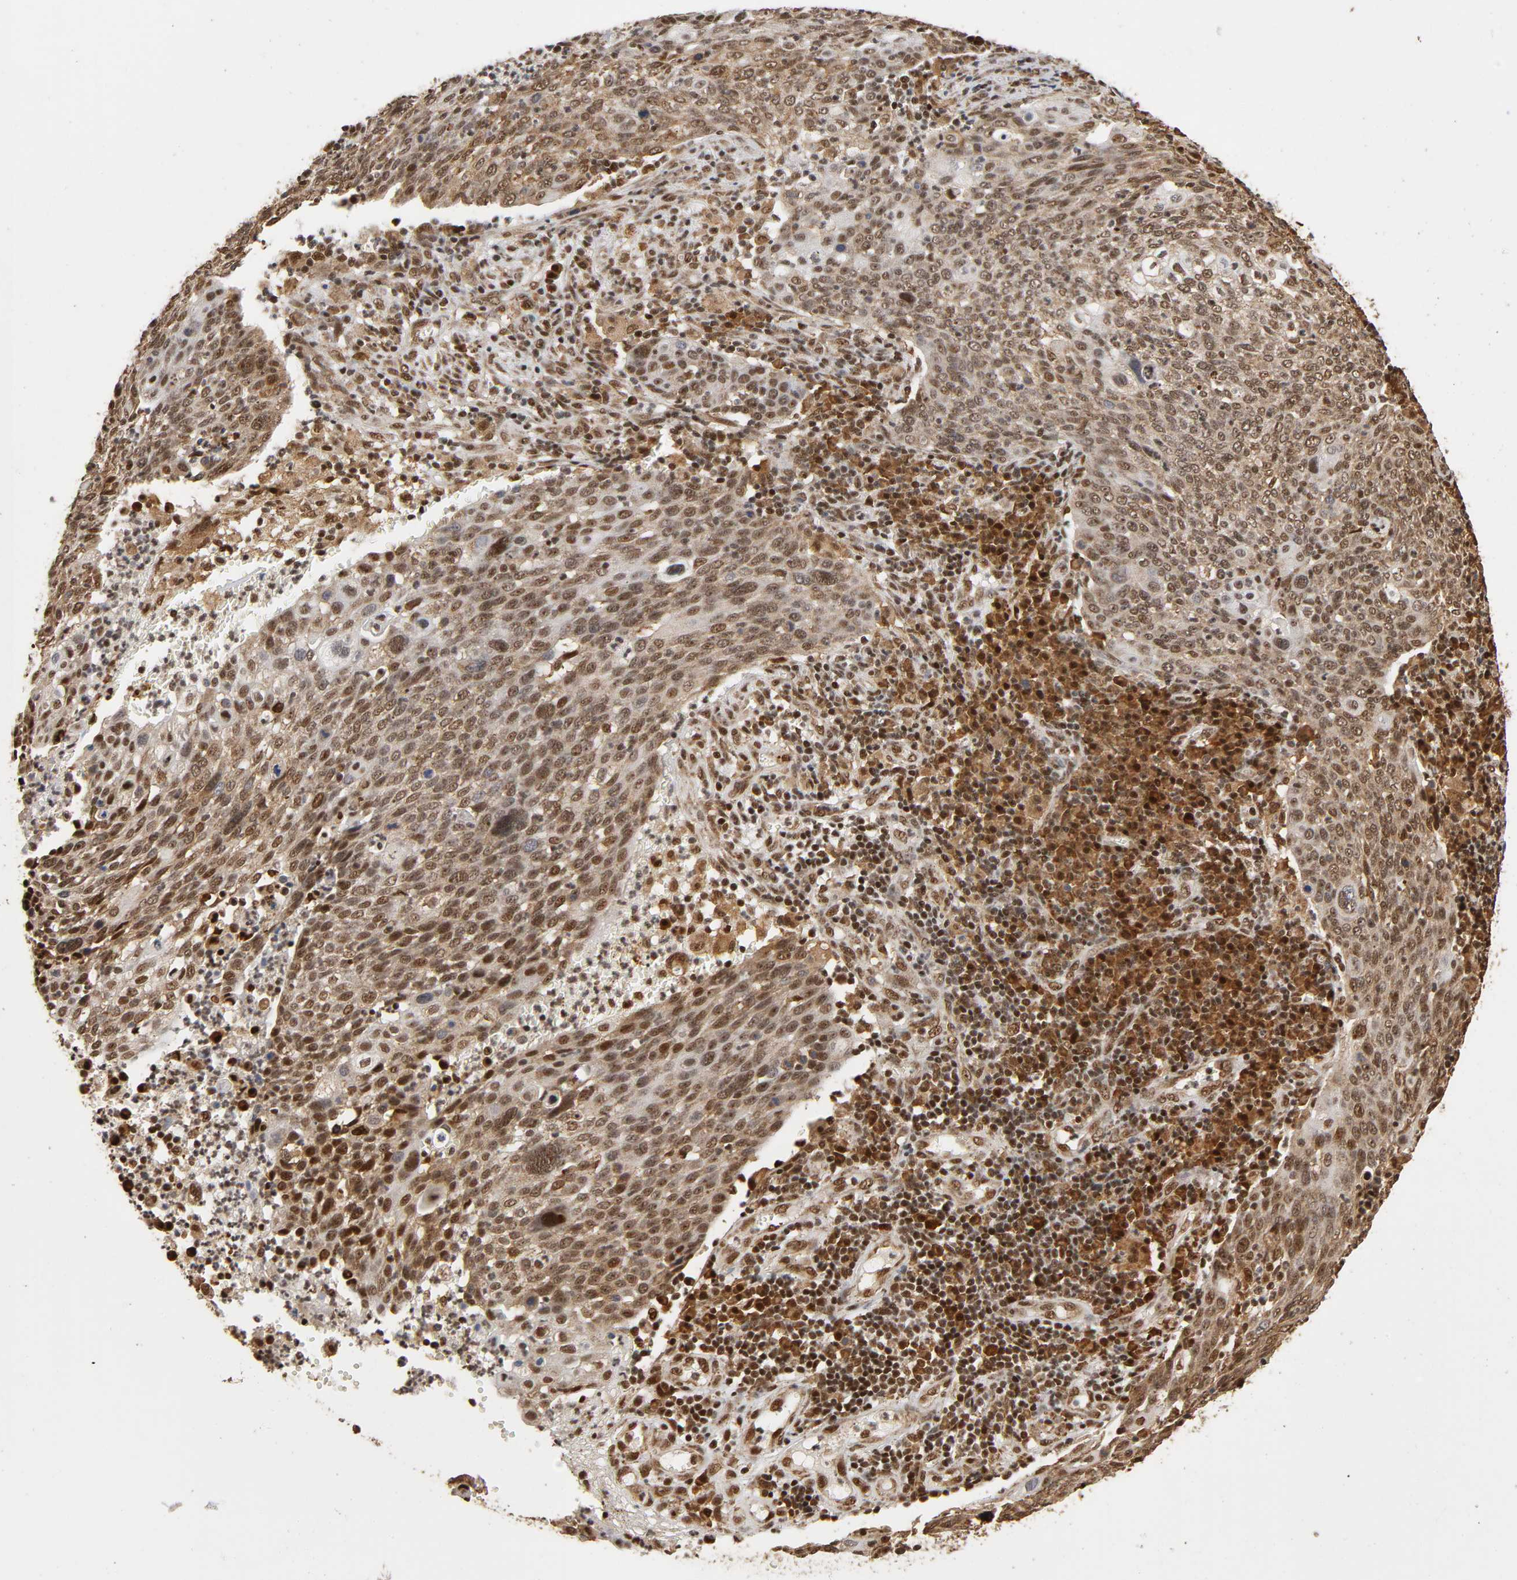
{"staining": {"intensity": "strong", "quantity": ">75%", "location": "cytoplasmic/membranous,nuclear"}, "tissue": "cervical cancer", "cell_type": "Tumor cells", "image_type": "cancer", "snomed": [{"axis": "morphology", "description": "Squamous cell carcinoma, NOS"}, {"axis": "topography", "description": "Cervix"}], "caption": "This image reveals cervical cancer (squamous cell carcinoma) stained with IHC to label a protein in brown. The cytoplasmic/membranous and nuclear of tumor cells show strong positivity for the protein. Nuclei are counter-stained blue.", "gene": "RNF122", "patient": {"sex": "female", "age": 40}}